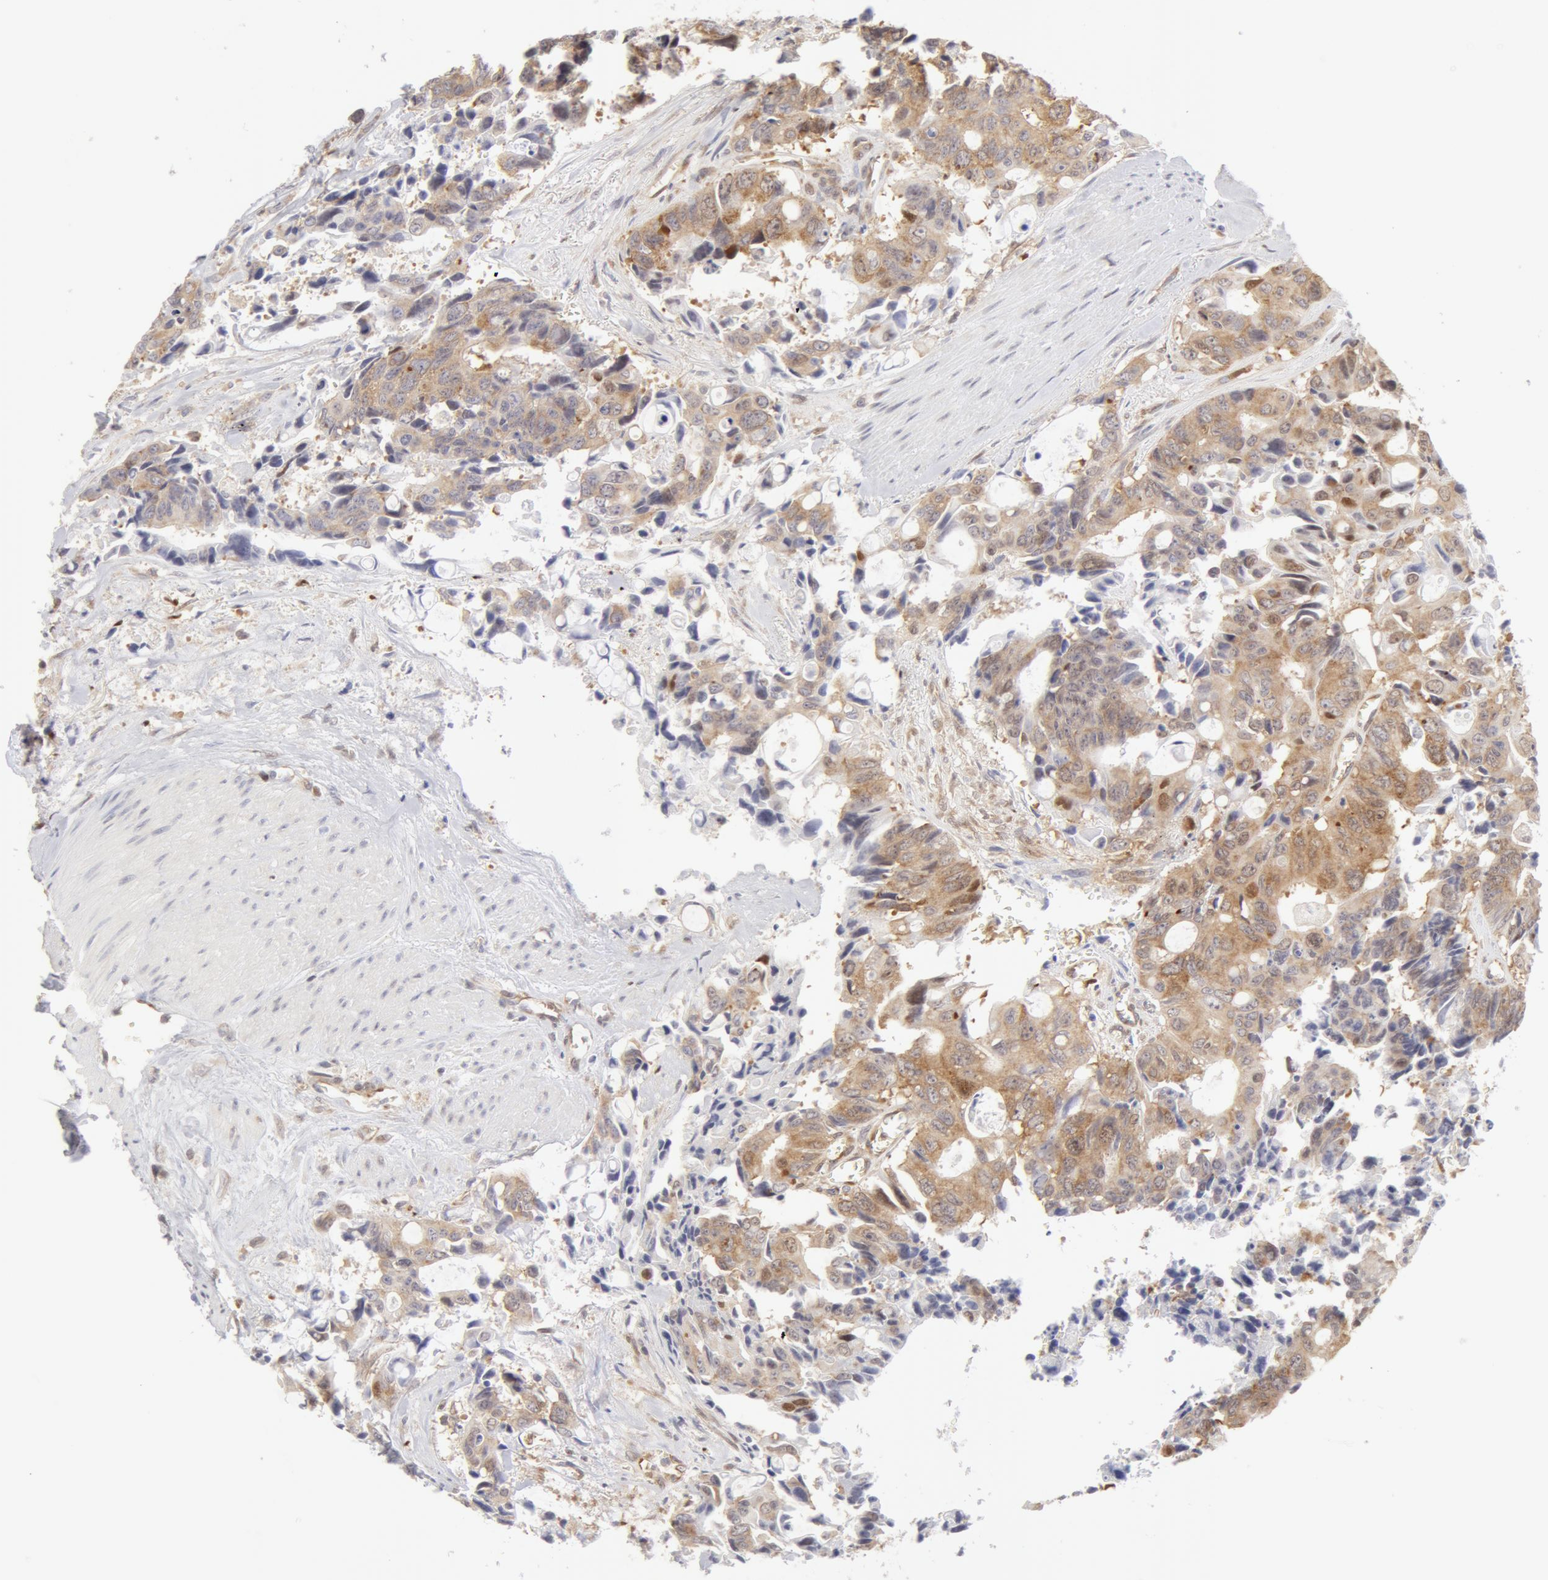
{"staining": {"intensity": "weak", "quantity": "25%-75%", "location": "cytoplasmic/membranous"}, "tissue": "colorectal cancer", "cell_type": "Tumor cells", "image_type": "cancer", "snomed": [{"axis": "morphology", "description": "Adenocarcinoma, NOS"}, {"axis": "topography", "description": "Rectum"}], "caption": "Immunohistochemistry (IHC) staining of colorectal cancer, which reveals low levels of weak cytoplasmic/membranous expression in approximately 25%-75% of tumor cells indicating weak cytoplasmic/membranous protein expression. The staining was performed using DAB (brown) for protein detection and nuclei were counterstained in hematoxylin (blue).", "gene": "DDX3Y", "patient": {"sex": "male", "age": 76}}